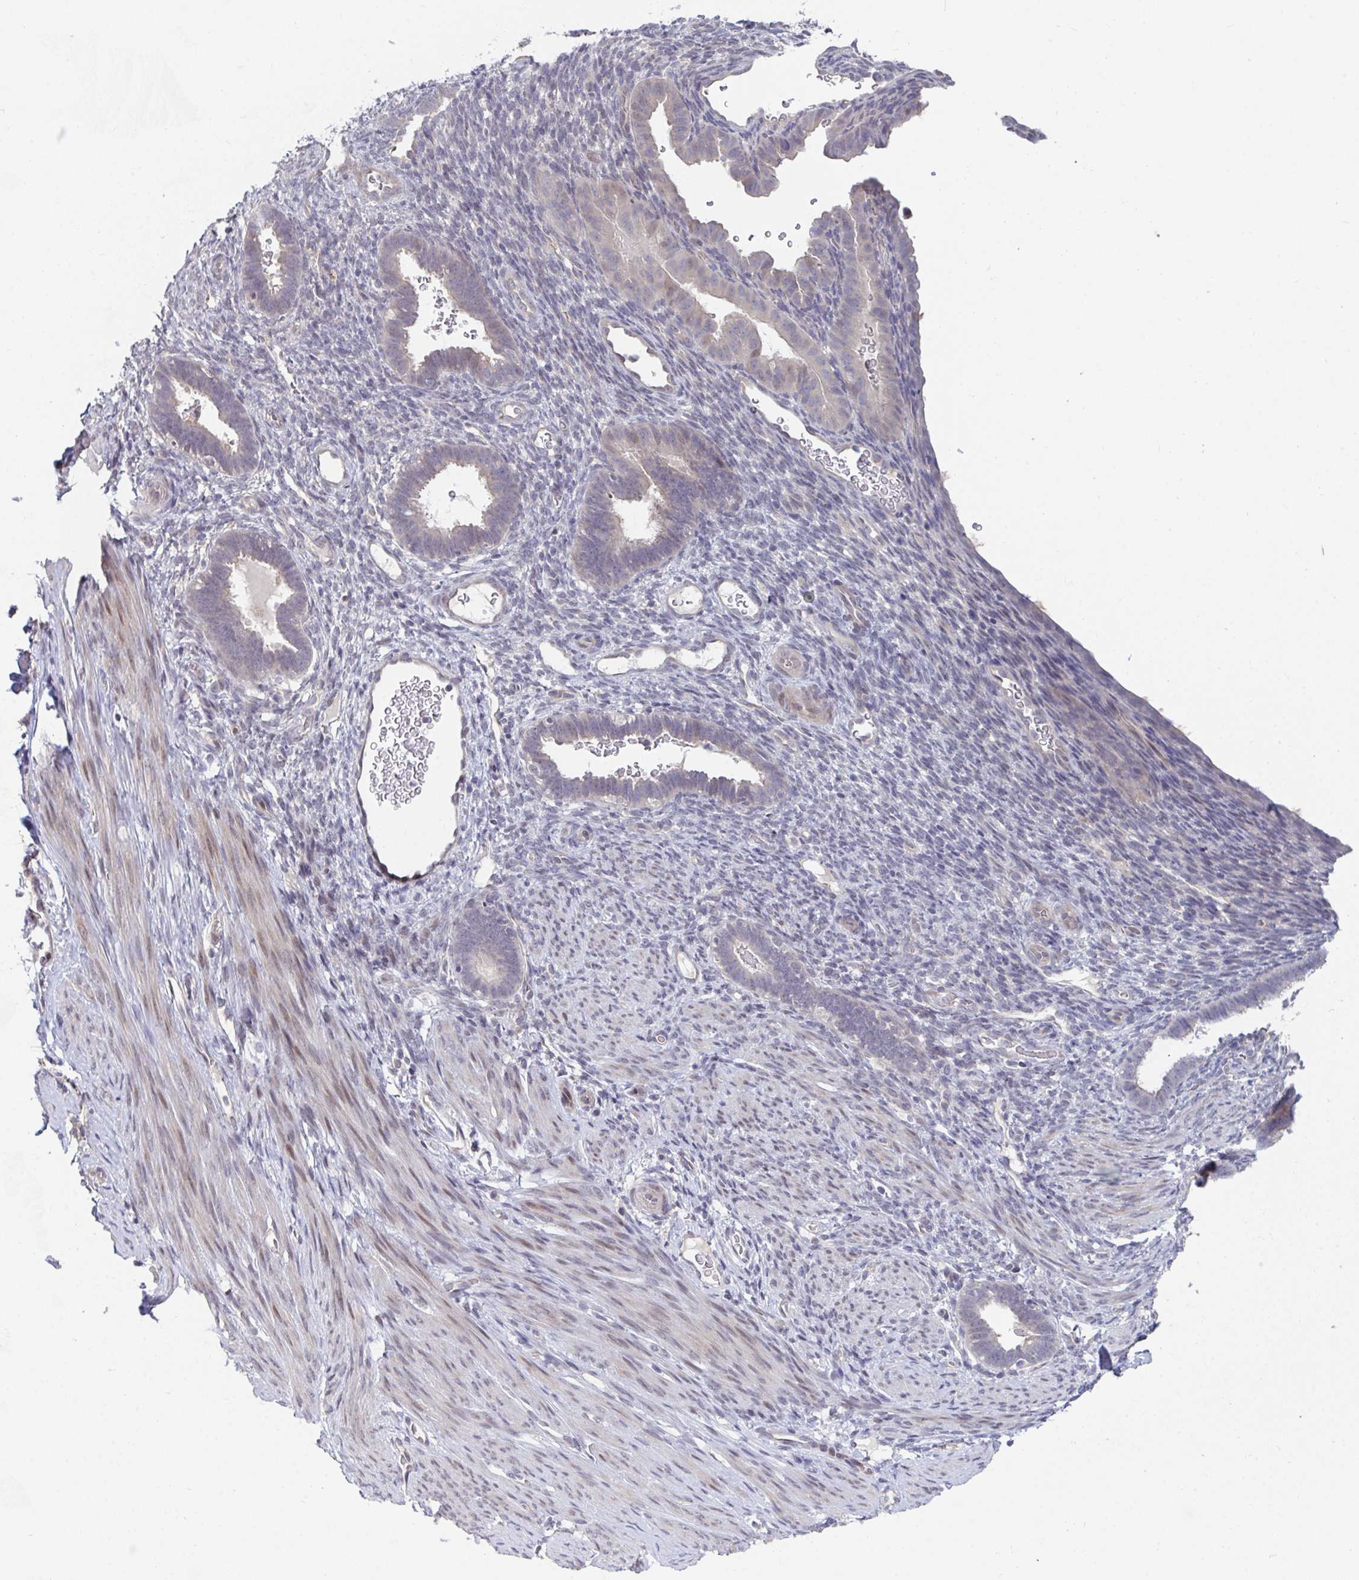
{"staining": {"intensity": "negative", "quantity": "none", "location": "none"}, "tissue": "endometrium", "cell_type": "Cells in endometrial stroma", "image_type": "normal", "snomed": [{"axis": "morphology", "description": "Normal tissue, NOS"}, {"axis": "topography", "description": "Endometrium"}], "caption": "IHC image of normal endometrium: endometrium stained with DAB (3,3'-diaminobenzidine) displays no significant protein expression in cells in endometrial stroma.", "gene": "FAM156A", "patient": {"sex": "female", "age": 34}}